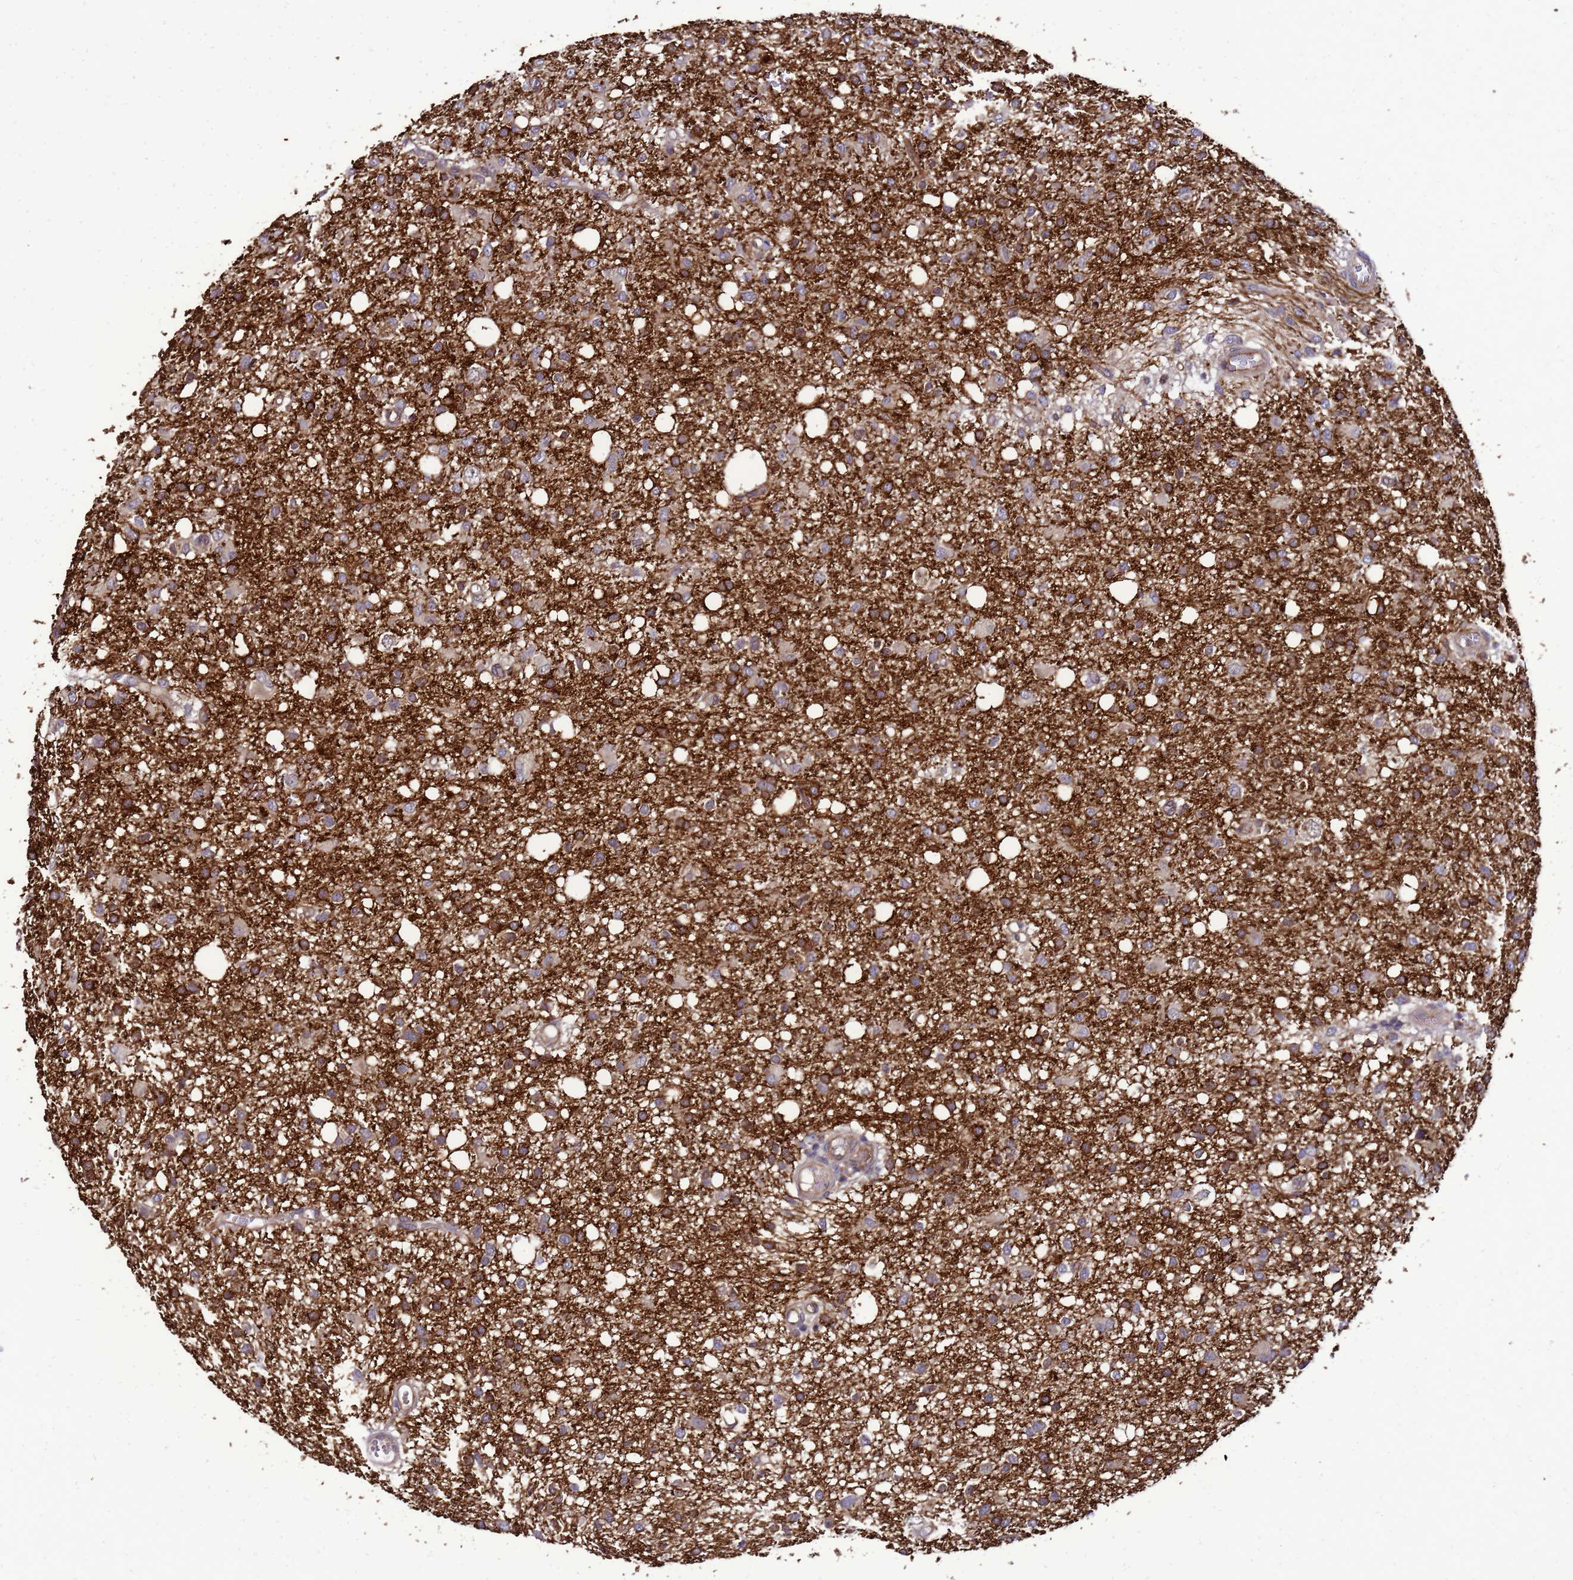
{"staining": {"intensity": "moderate", "quantity": "<25%", "location": "cytoplasmic/membranous"}, "tissue": "glioma", "cell_type": "Tumor cells", "image_type": "cancer", "snomed": [{"axis": "morphology", "description": "Glioma, malignant, High grade"}, {"axis": "topography", "description": "Brain"}], "caption": "Immunohistochemical staining of glioma exhibits low levels of moderate cytoplasmic/membranous expression in approximately <25% of tumor cells.", "gene": "TRABD", "patient": {"sex": "female", "age": 59}}